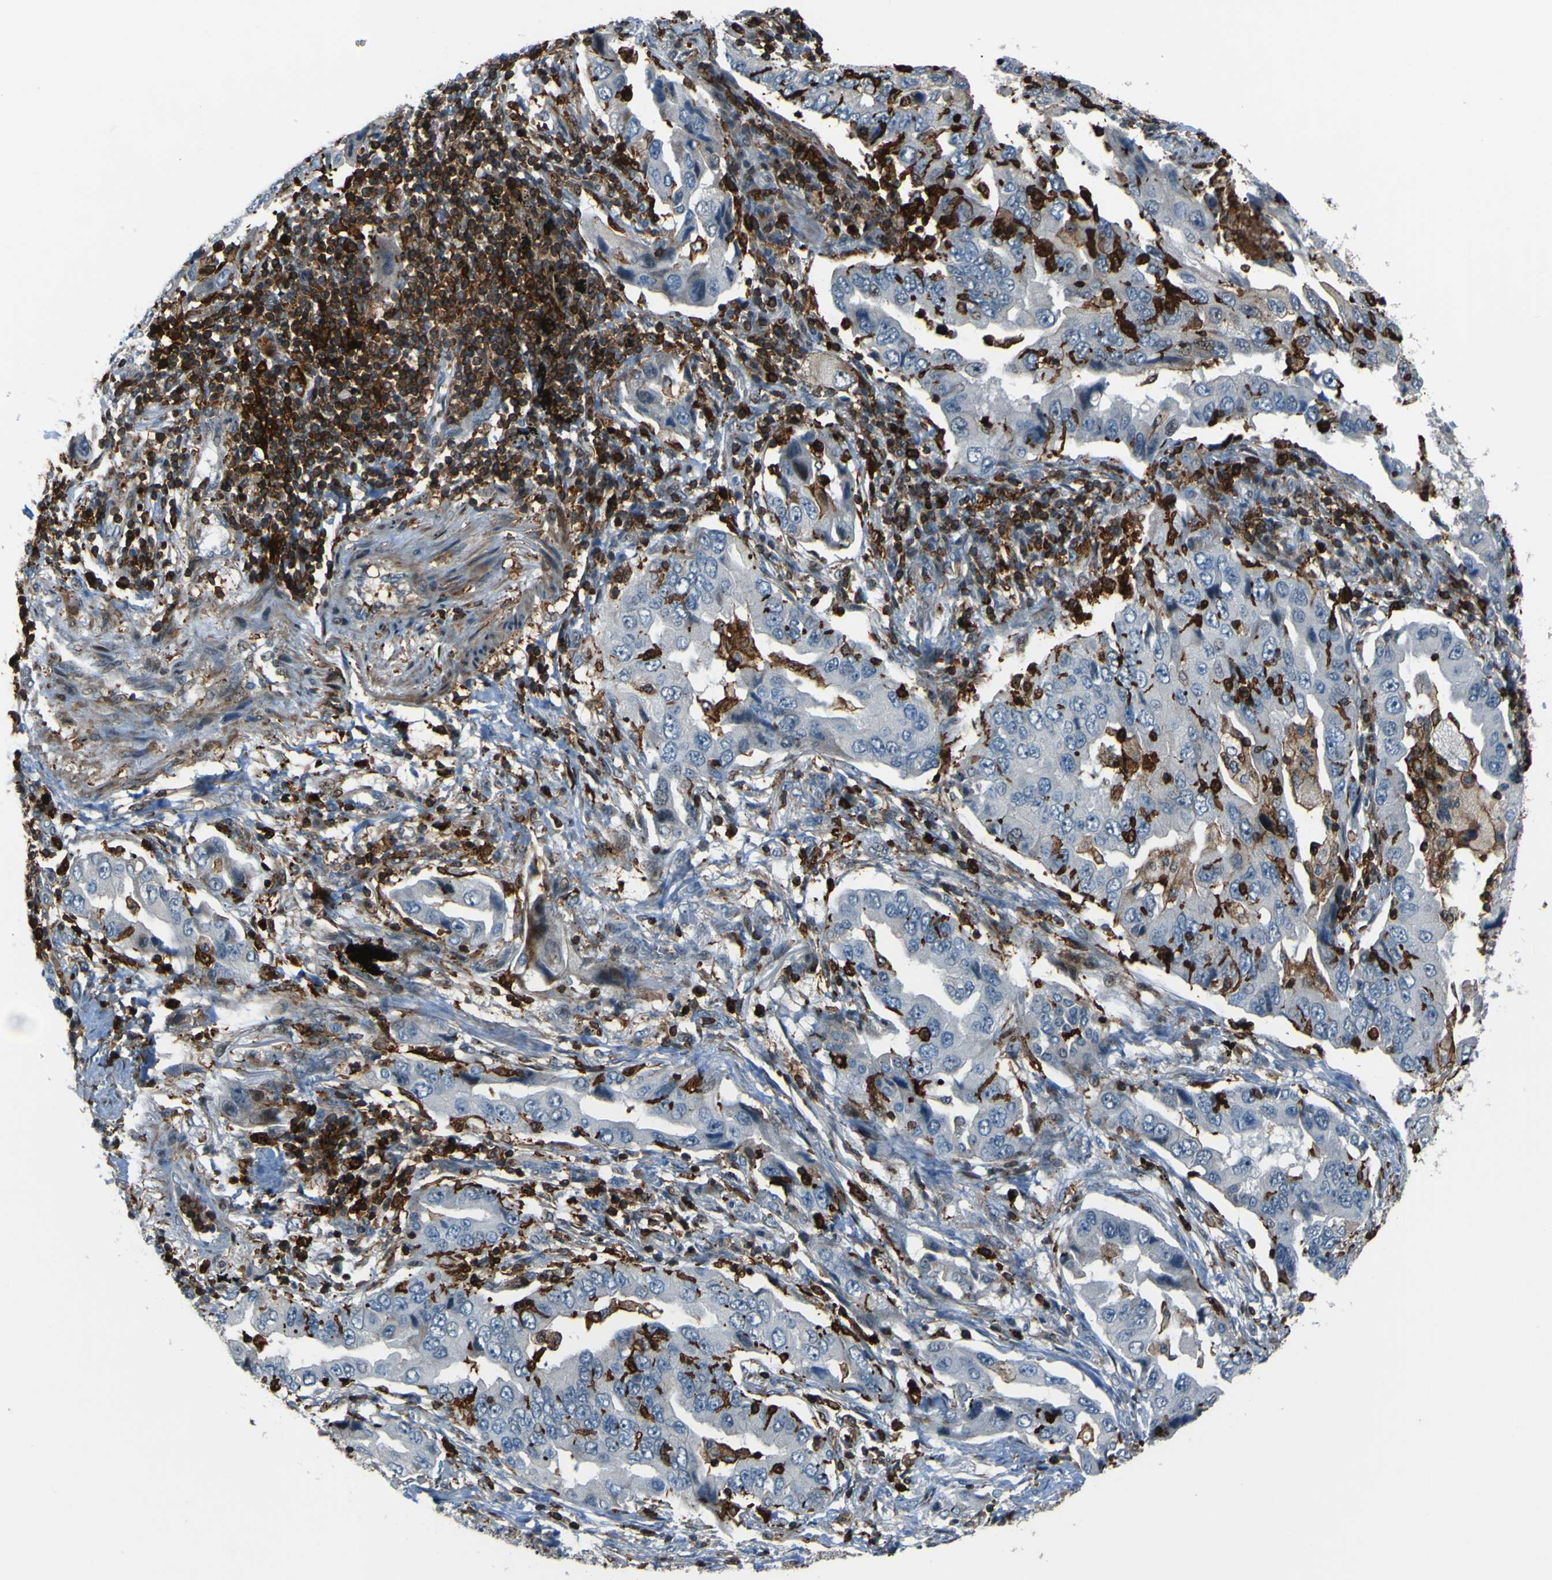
{"staining": {"intensity": "negative", "quantity": "none", "location": "none"}, "tissue": "lung cancer", "cell_type": "Tumor cells", "image_type": "cancer", "snomed": [{"axis": "morphology", "description": "Adenocarcinoma, NOS"}, {"axis": "topography", "description": "Lung"}], "caption": "Immunohistochemical staining of human lung cancer (adenocarcinoma) displays no significant staining in tumor cells.", "gene": "PCDHB5", "patient": {"sex": "female", "age": 65}}